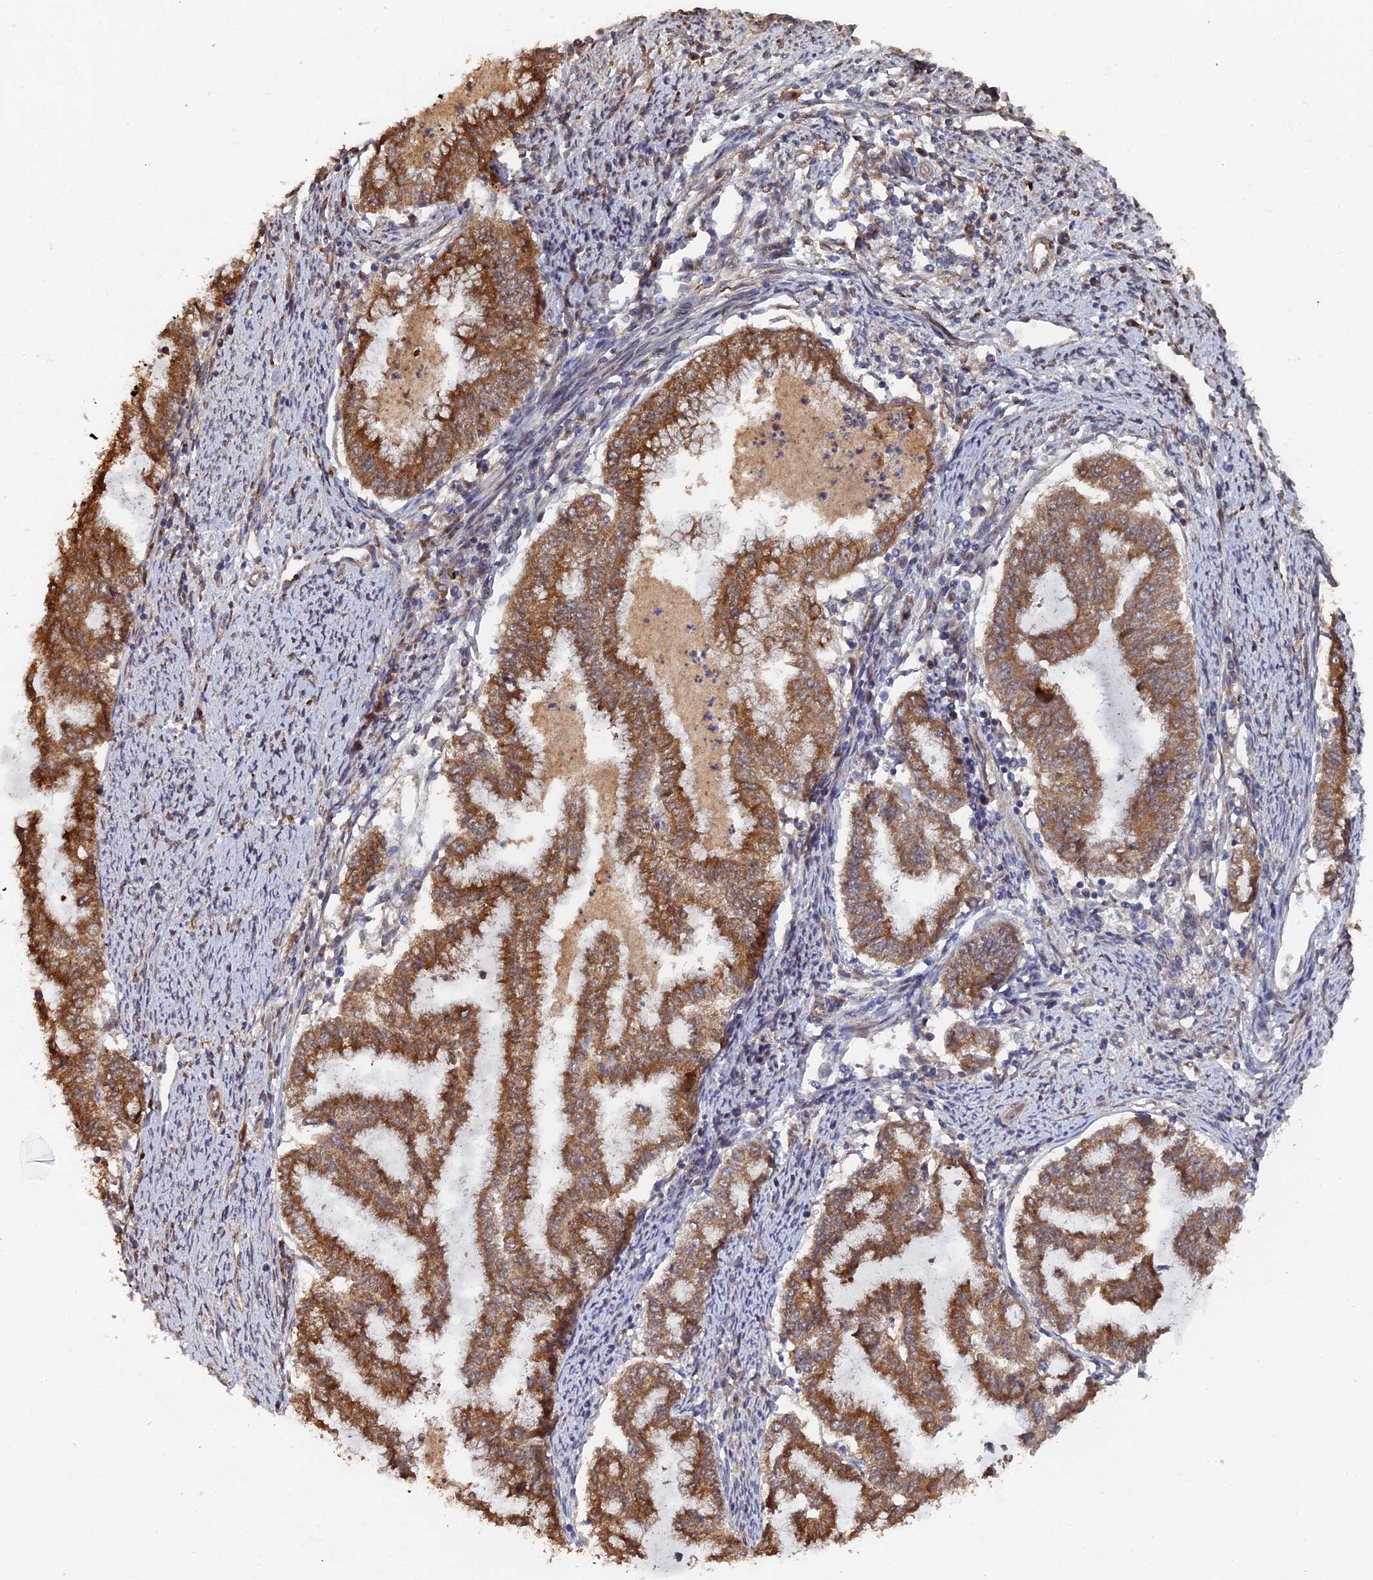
{"staining": {"intensity": "moderate", "quantity": ">75%", "location": "cytoplasmic/membranous"}, "tissue": "endometrial cancer", "cell_type": "Tumor cells", "image_type": "cancer", "snomed": [{"axis": "morphology", "description": "Adenocarcinoma, NOS"}, {"axis": "topography", "description": "Endometrium"}], "caption": "Endometrial cancer stained with DAB immunohistochemistry displays medium levels of moderate cytoplasmic/membranous staining in about >75% of tumor cells. (brown staining indicates protein expression, while blue staining denotes nuclei).", "gene": "VPS37C", "patient": {"sex": "female", "age": 79}}